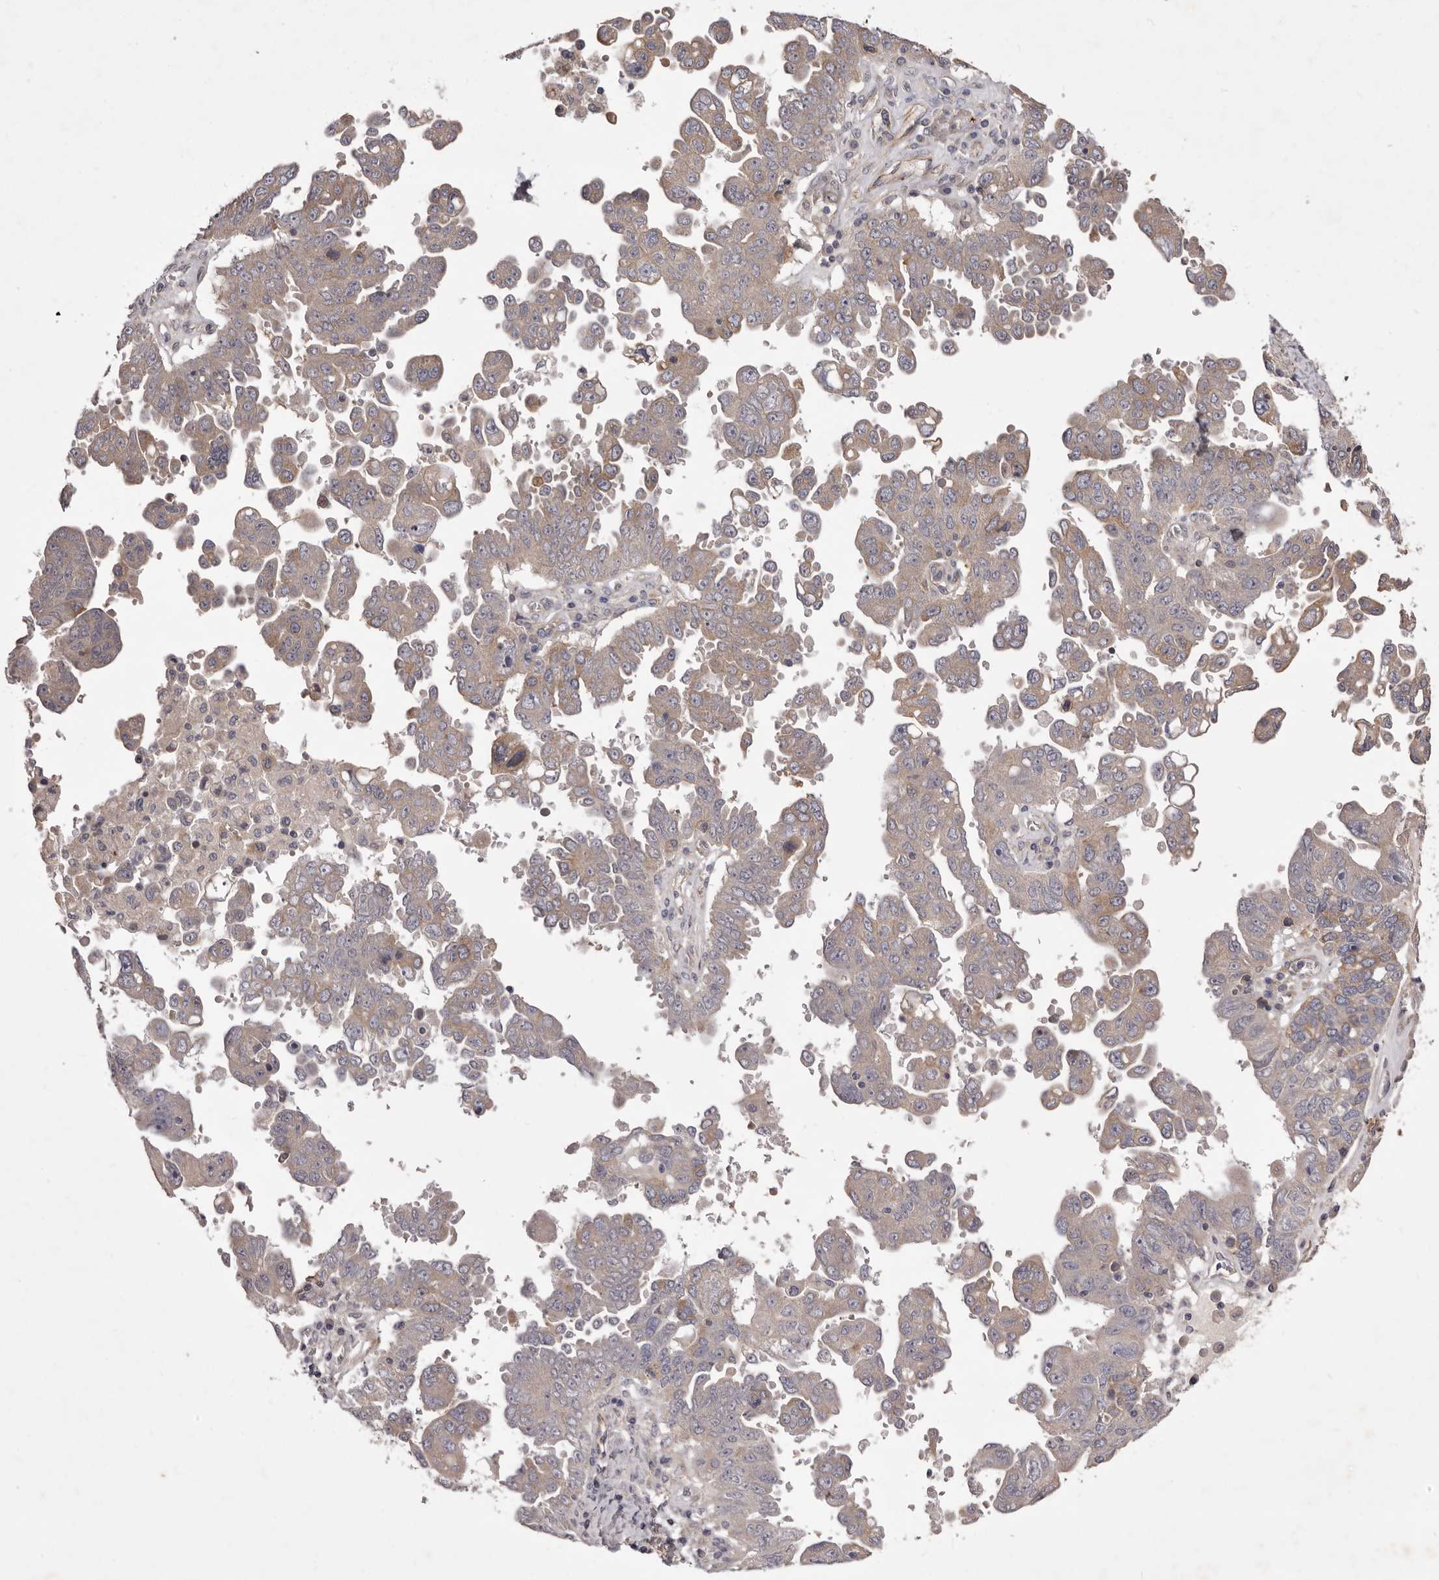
{"staining": {"intensity": "weak", "quantity": "<25%", "location": "cytoplasmic/membranous"}, "tissue": "ovarian cancer", "cell_type": "Tumor cells", "image_type": "cancer", "snomed": [{"axis": "morphology", "description": "Carcinoma, endometroid"}, {"axis": "topography", "description": "Ovary"}], "caption": "Tumor cells show no significant staining in endometroid carcinoma (ovarian).", "gene": "PNRC1", "patient": {"sex": "female", "age": 62}}